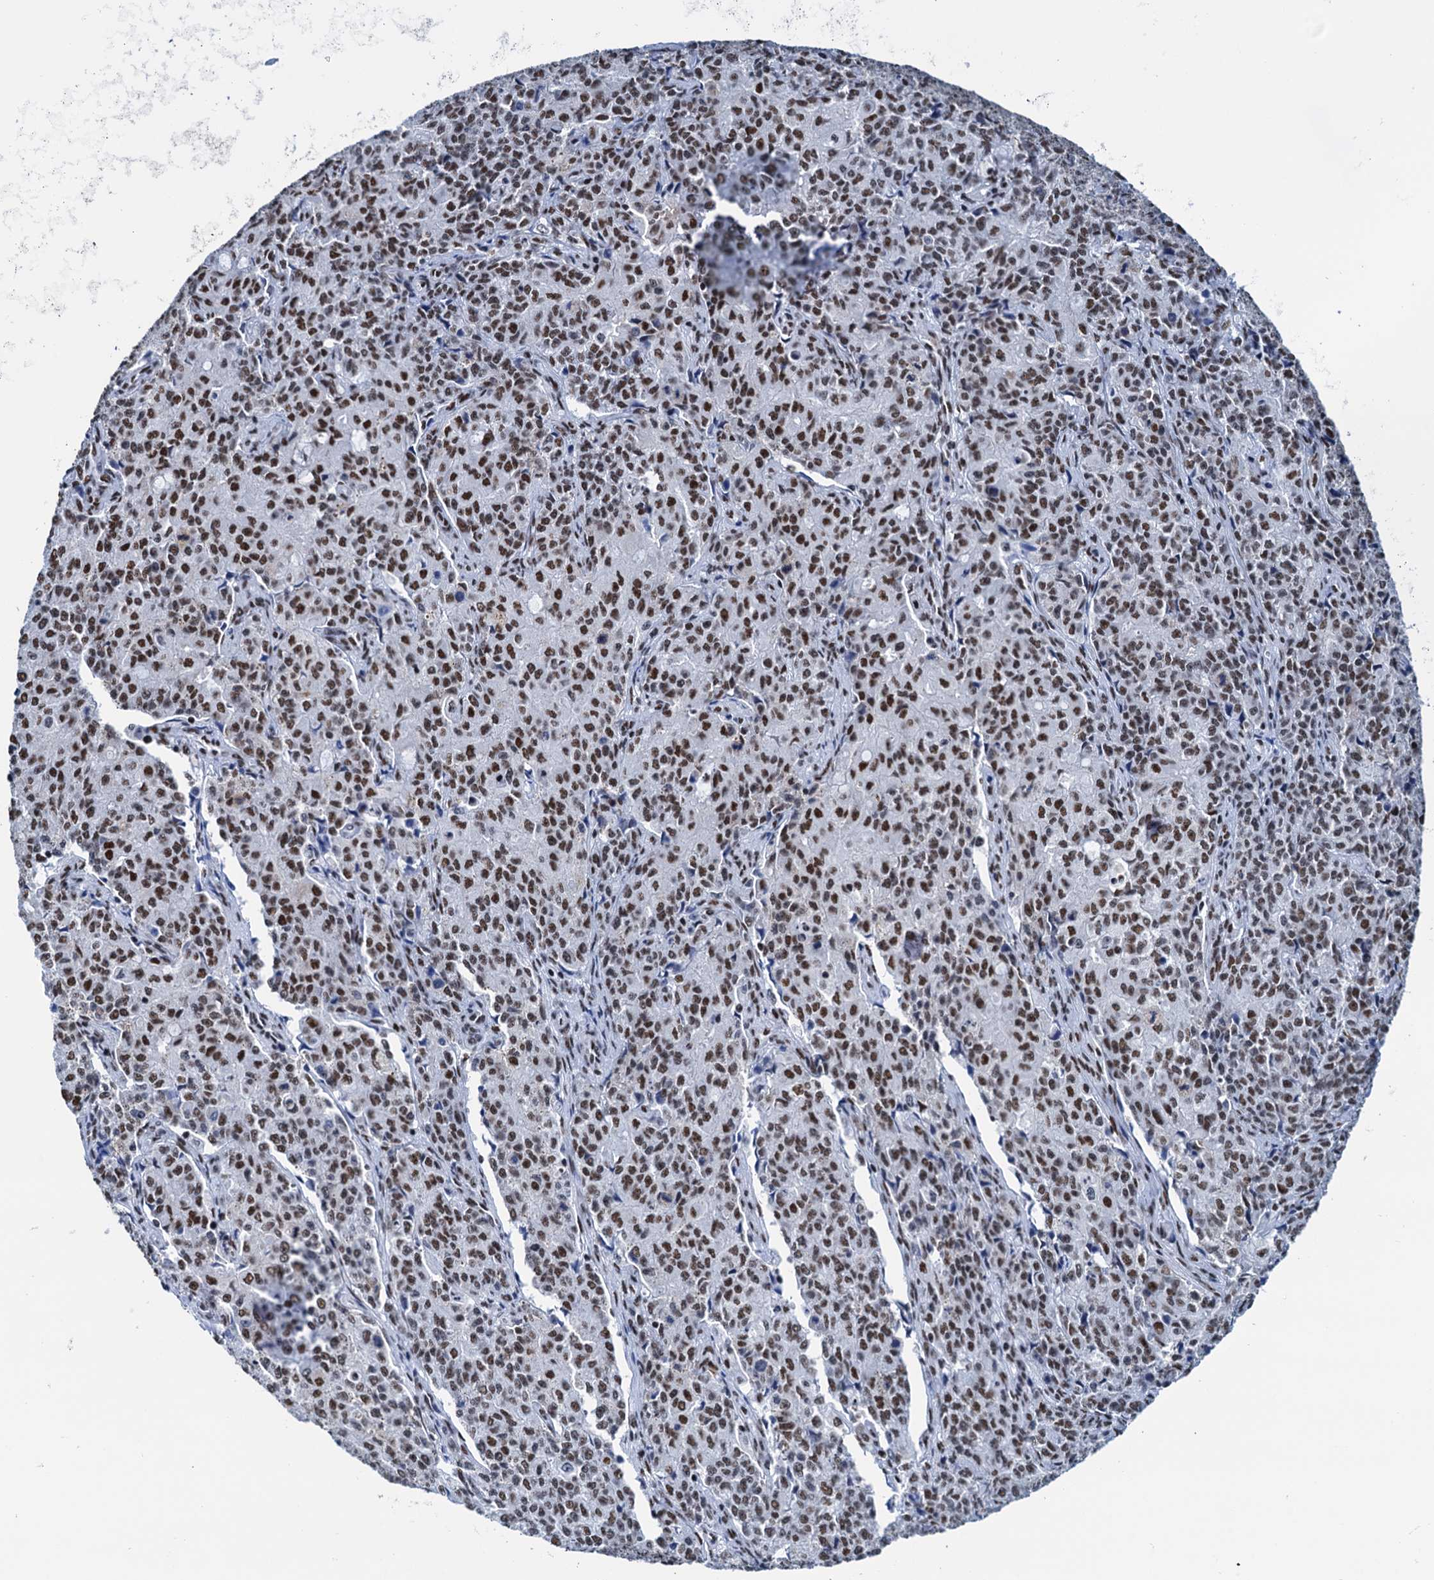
{"staining": {"intensity": "moderate", "quantity": ">75%", "location": "nuclear"}, "tissue": "endometrial cancer", "cell_type": "Tumor cells", "image_type": "cancer", "snomed": [{"axis": "morphology", "description": "Adenocarcinoma, NOS"}, {"axis": "topography", "description": "Endometrium"}], "caption": "This photomicrograph exhibits immunohistochemistry (IHC) staining of adenocarcinoma (endometrial), with medium moderate nuclear positivity in about >75% of tumor cells.", "gene": "SLTM", "patient": {"sex": "female", "age": 50}}